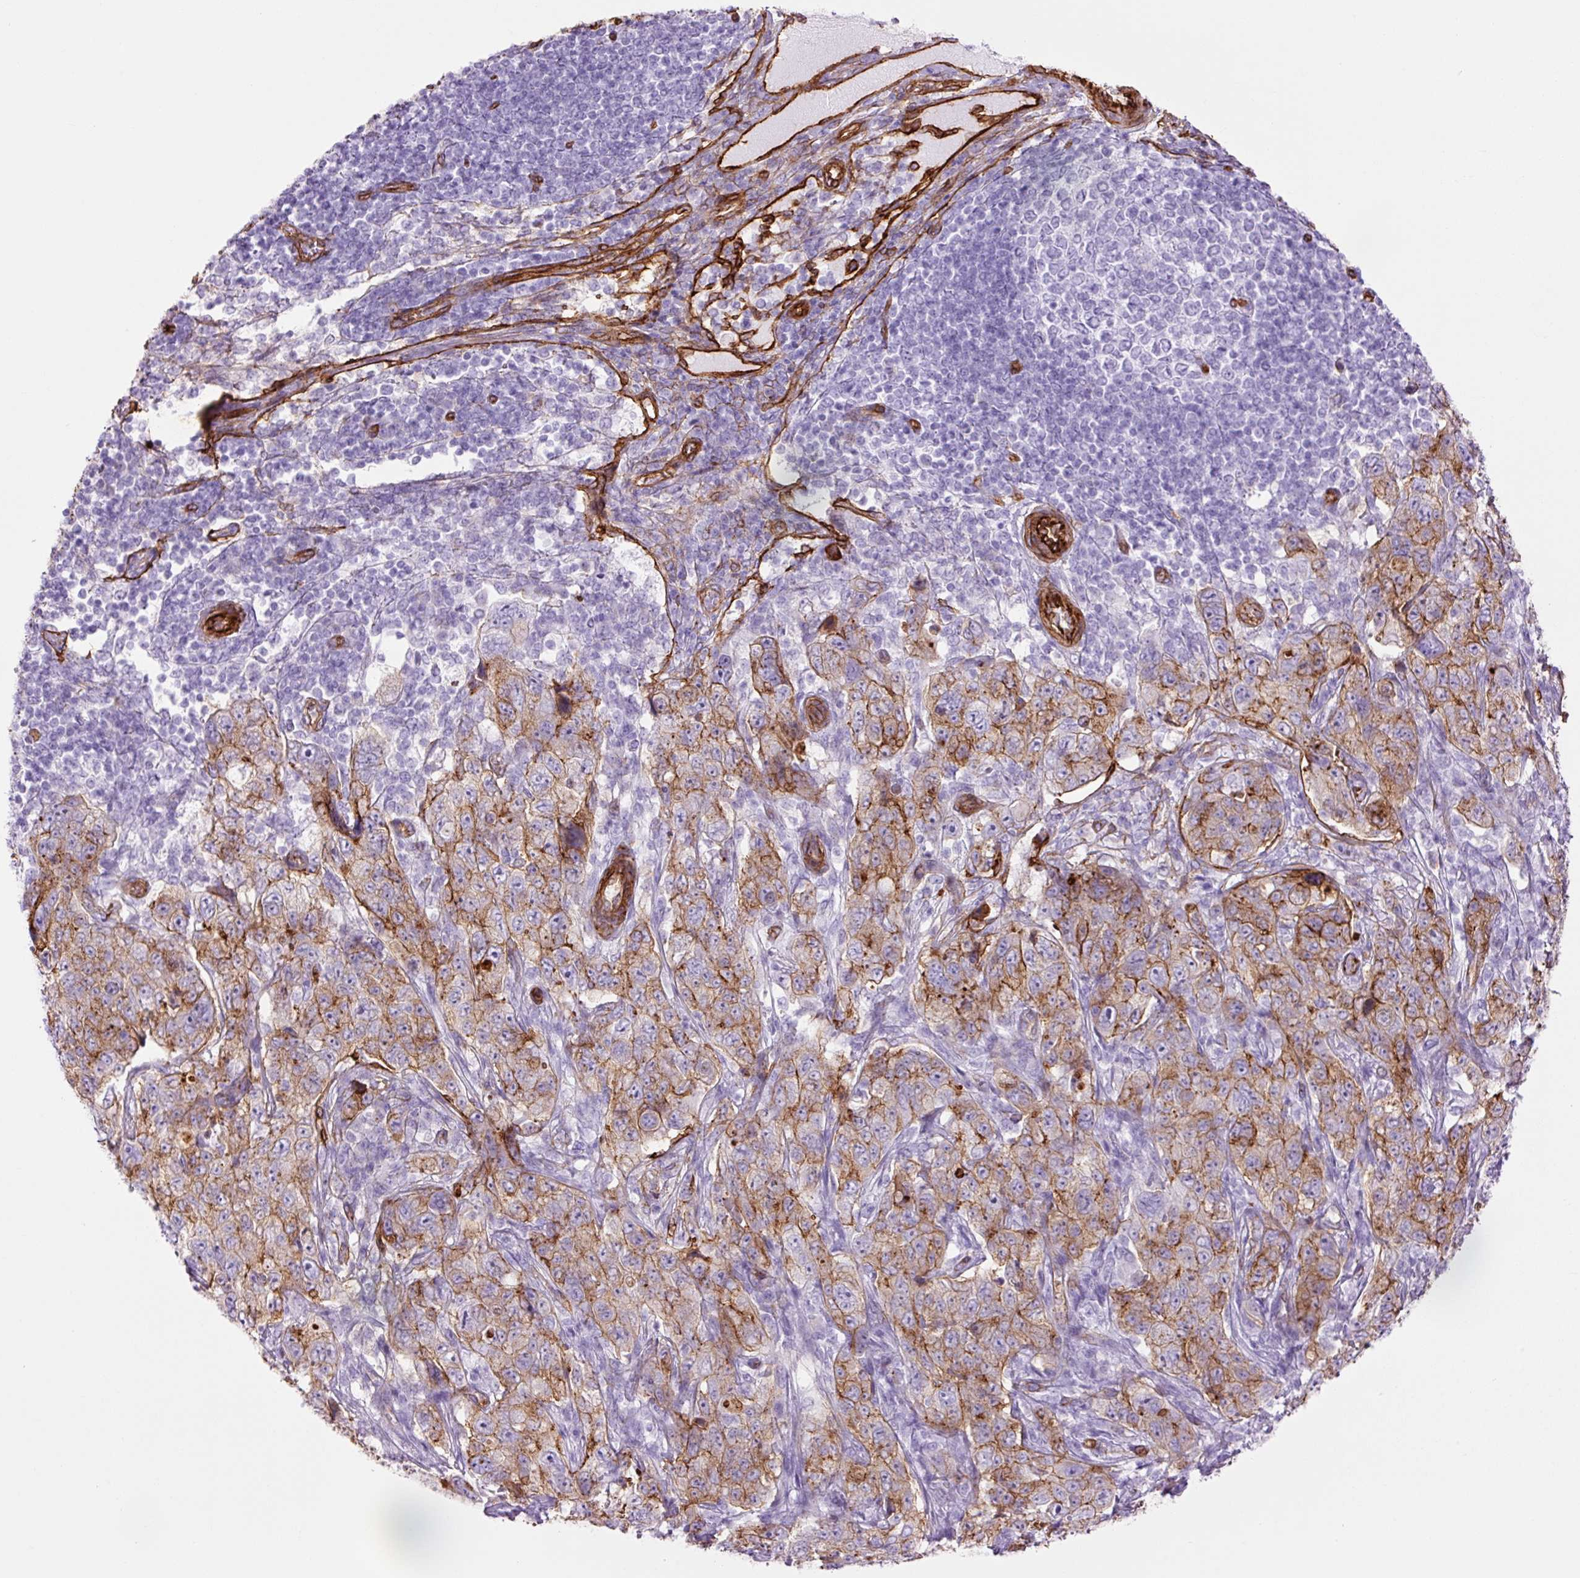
{"staining": {"intensity": "moderate", "quantity": "25%-75%", "location": "cytoplasmic/membranous"}, "tissue": "pancreatic cancer", "cell_type": "Tumor cells", "image_type": "cancer", "snomed": [{"axis": "morphology", "description": "Adenocarcinoma, NOS"}, {"axis": "topography", "description": "Pancreas"}], "caption": "This image reveals pancreatic adenocarcinoma stained with IHC to label a protein in brown. The cytoplasmic/membranous of tumor cells show moderate positivity for the protein. Nuclei are counter-stained blue.", "gene": "CAV1", "patient": {"sex": "male", "age": 68}}